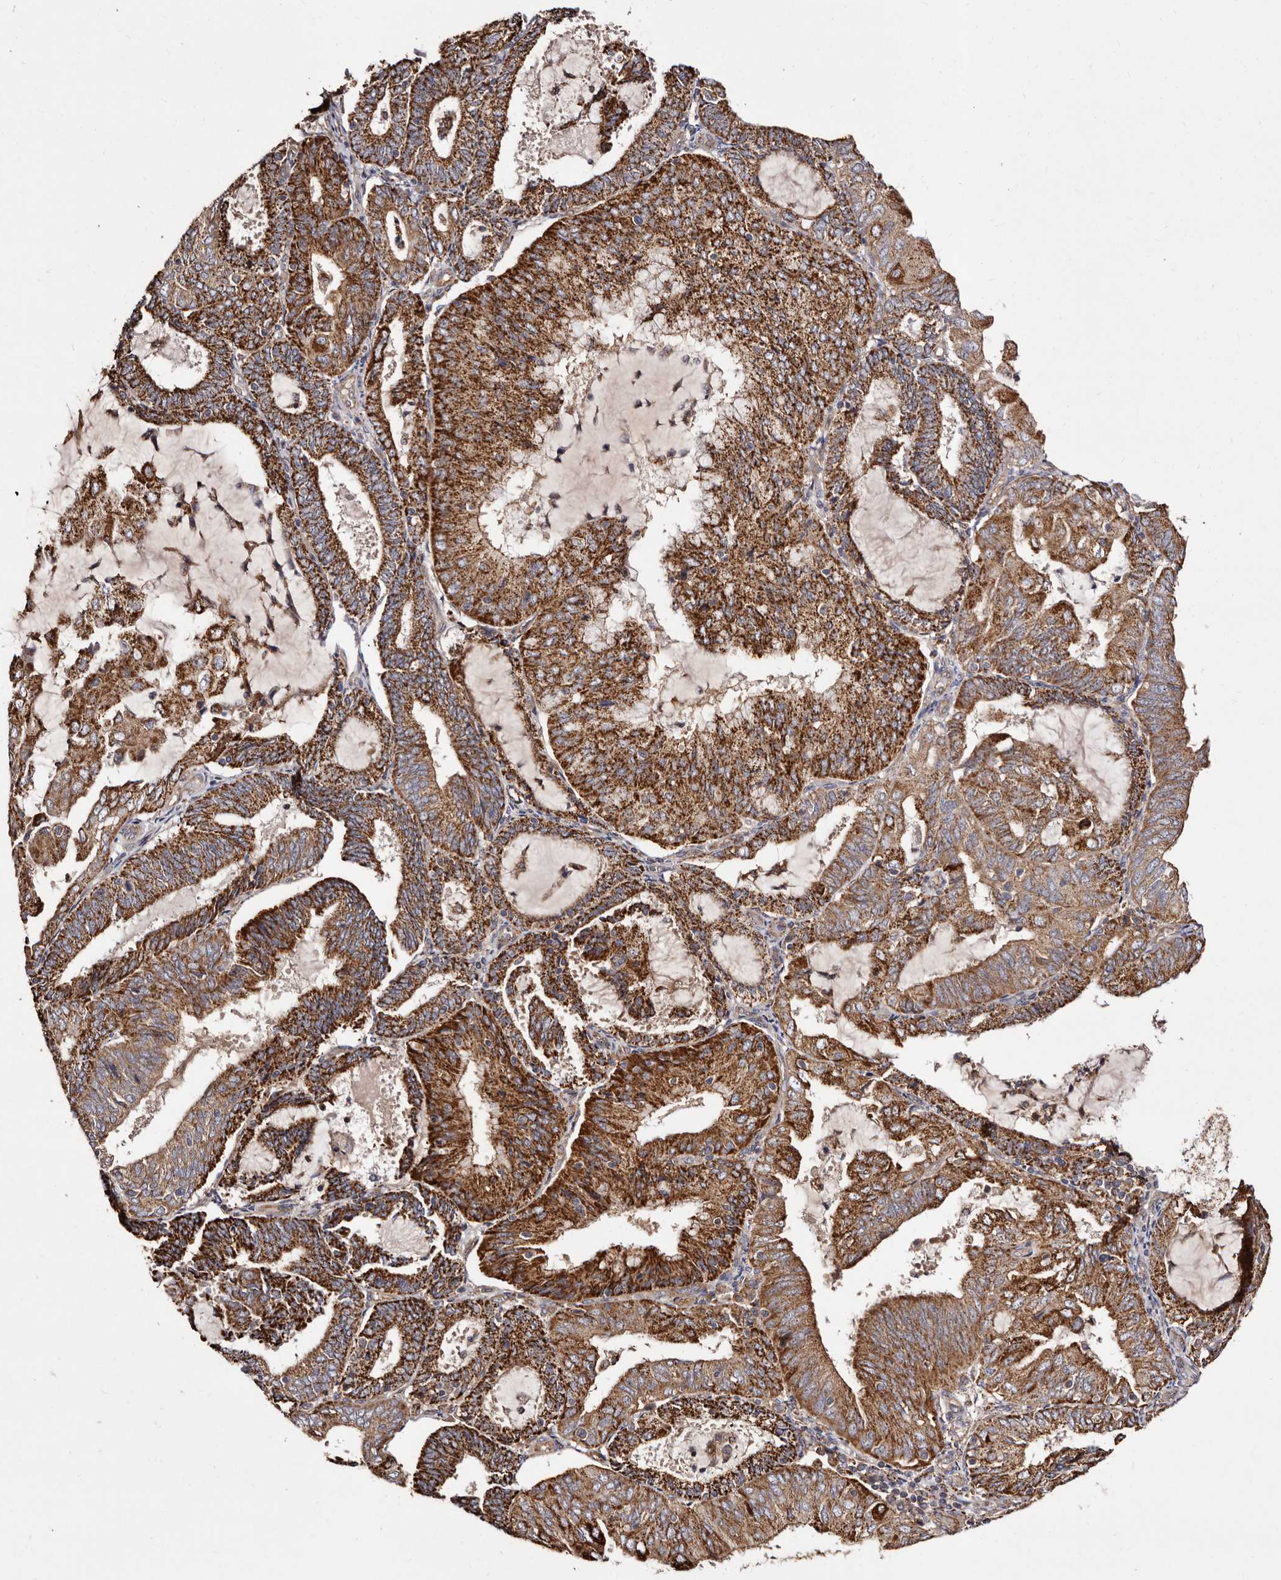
{"staining": {"intensity": "strong", "quantity": ">75%", "location": "cytoplasmic/membranous"}, "tissue": "endometrial cancer", "cell_type": "Tumor cells", "image_type": "cancer", "snomed": [{"axis": "morphology", "description": "Adenocarcinoma, NOS"}, {"axis": "topography", "description": "Endometrium"}], "caption": "Immunohistochemistry histopathology image of human endometrial adenocarcinoma stained for a protein (brown), which demonstrates high levels of strong cytoplasmic/membranous staining in about >75% of tumor cells.", "gene": "LUZP1", "patient": {"sex": "female", "age": 81}}